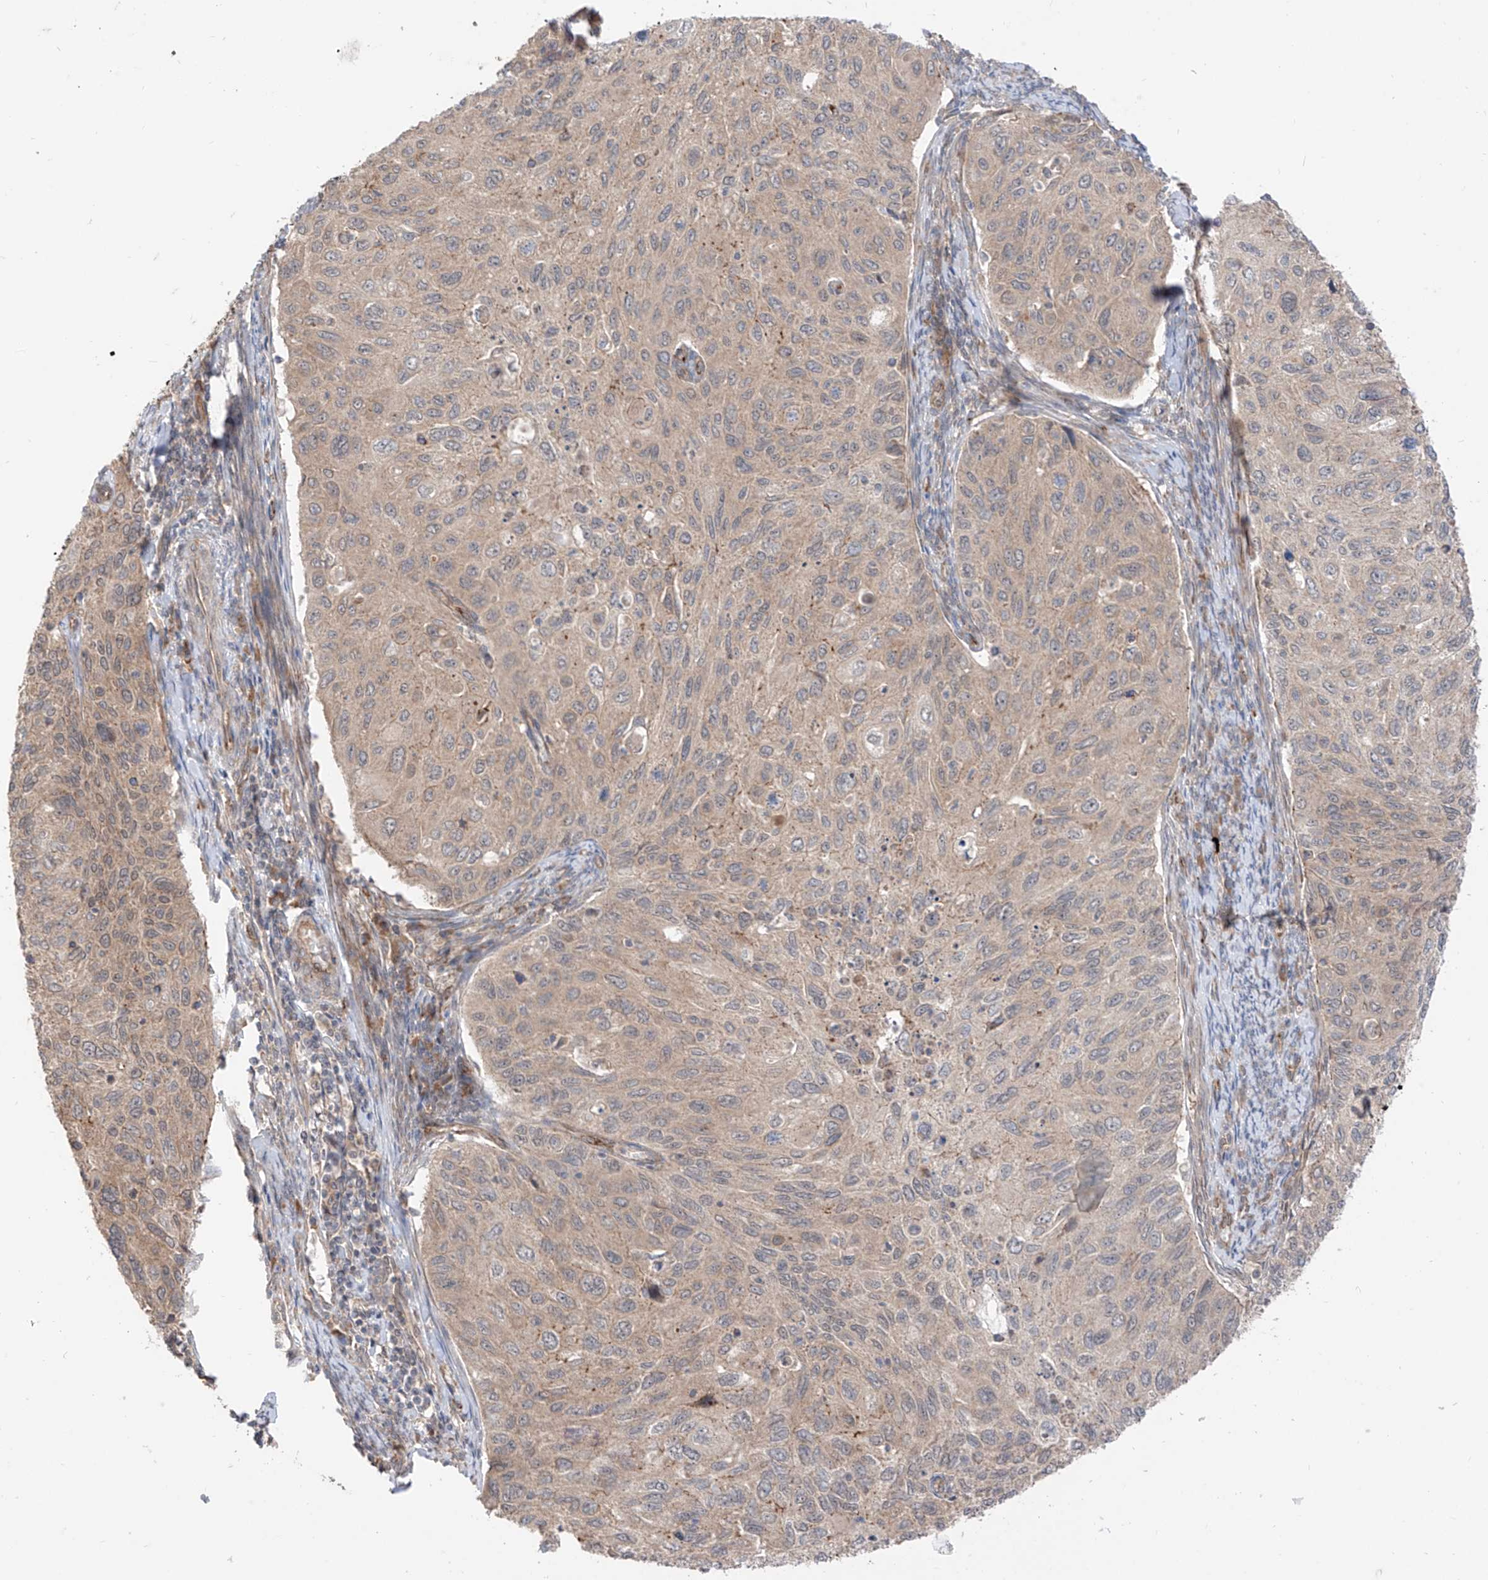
{"staining": {"intensity": "weak", "quantity": "25%-75%", "location": "cytoplasmic/membranous"}, "tissue": "cervical cancer", "cell_type": "Tumor cells", "image_type": "cancer", "snomed": [{"axis": "morphology", "description": "Squamous cell carcinoma, NOS"}, {"axis": "topography", "description": "Cervix"}], "caption": "This photomicrograph shows IHC staining of cervical squamous cell carcinoma, with low weak cytoplasmic/membranous expression in about 25%-75% of tumor cells.", "gene": "MTUS2", "patient": {"sex": "female", "age": 70}}